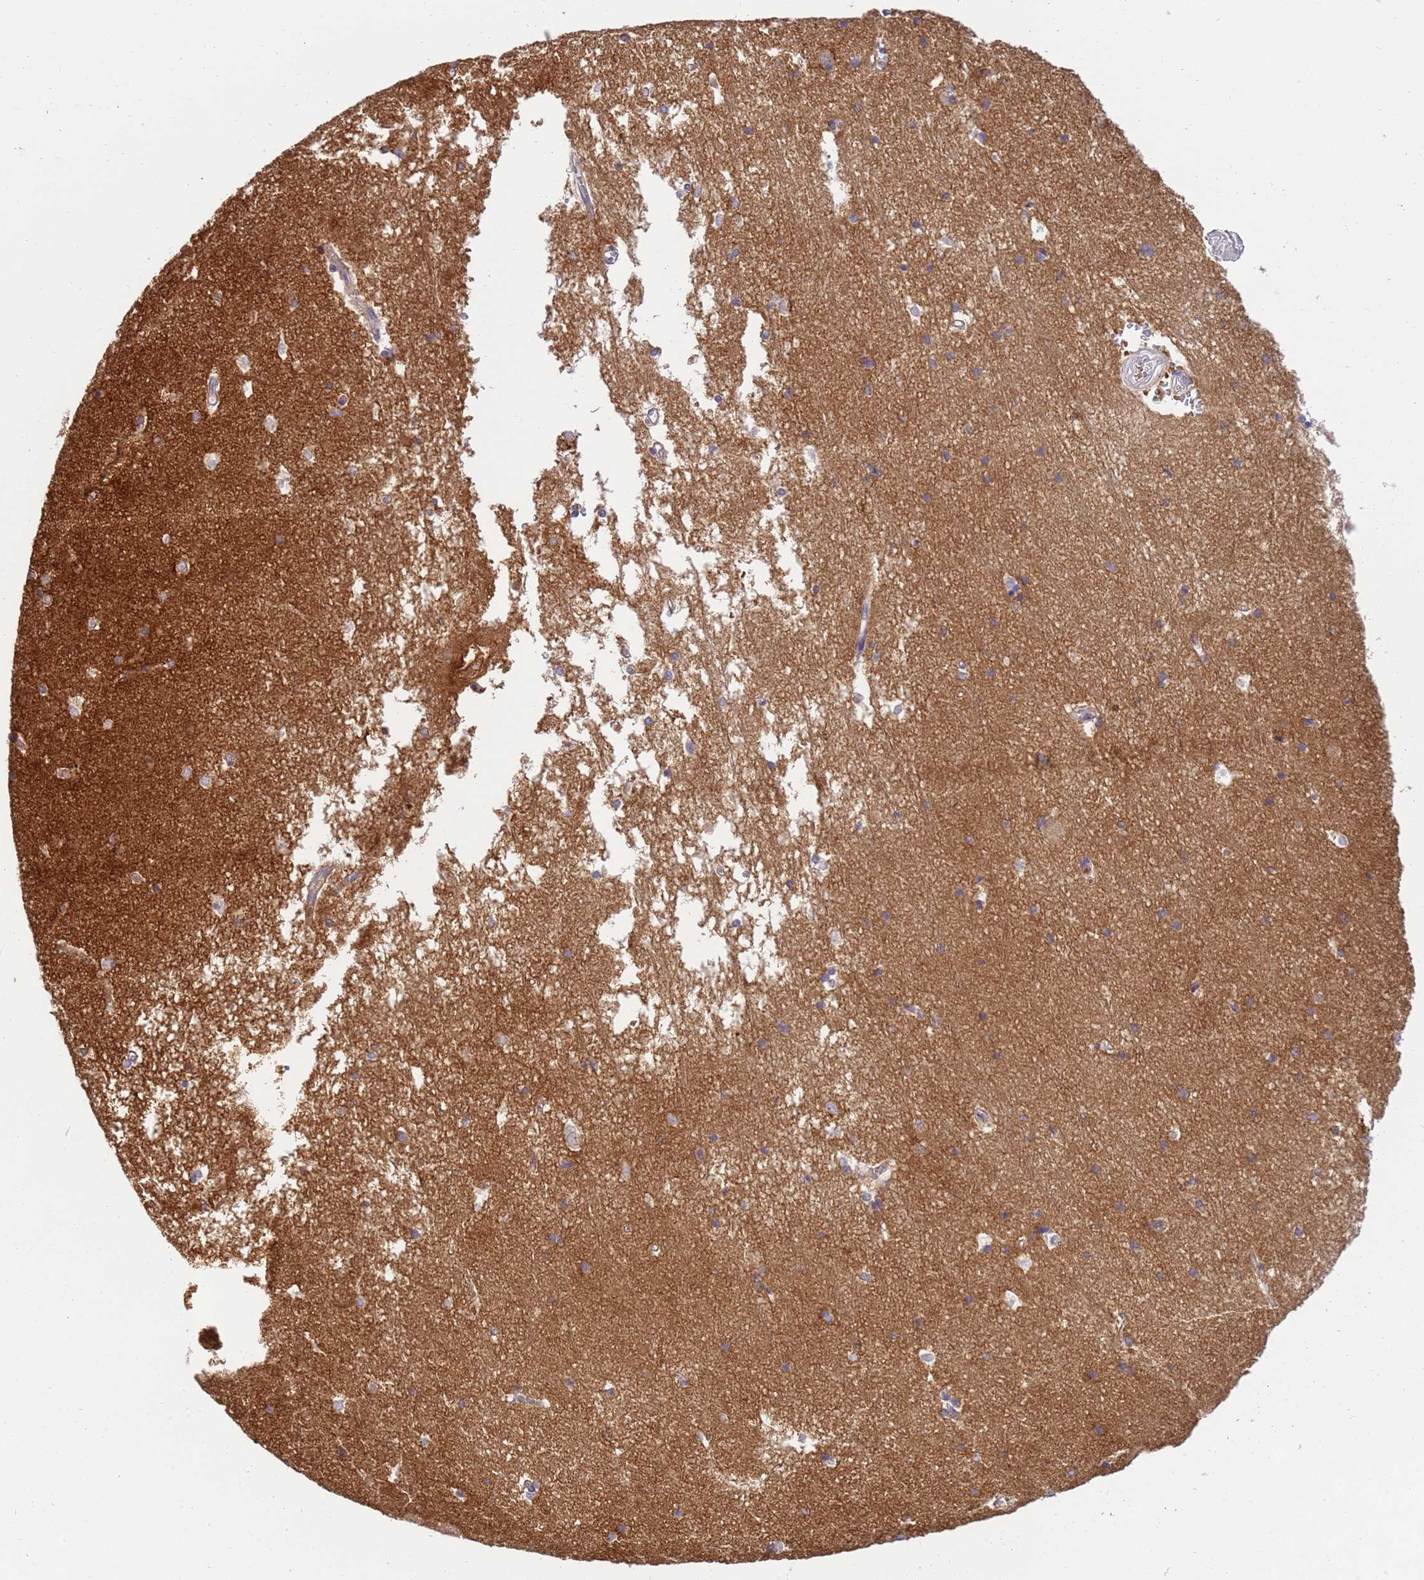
{"staining": {"intensity": "moderate", "quantity": "<25%", "location": "cytoplasmic/membranous"}, "tissue": "hippocampus", "cell_type": "Glial cells", "image_type": "normal", "snomed": [{"axis": "morphology", "description": "Normal tissue, NOS"}, {"axis": "topography", "description": "Hippocampus"}], "caption": "Brown immunohistochemical staining in normal hippocampus demonstrates moderate cytoplasmic/membranous staining in approximately <25% of glial cells.", "gene": "NMUR2", "patient": {"sex": "male", "age": 45}}